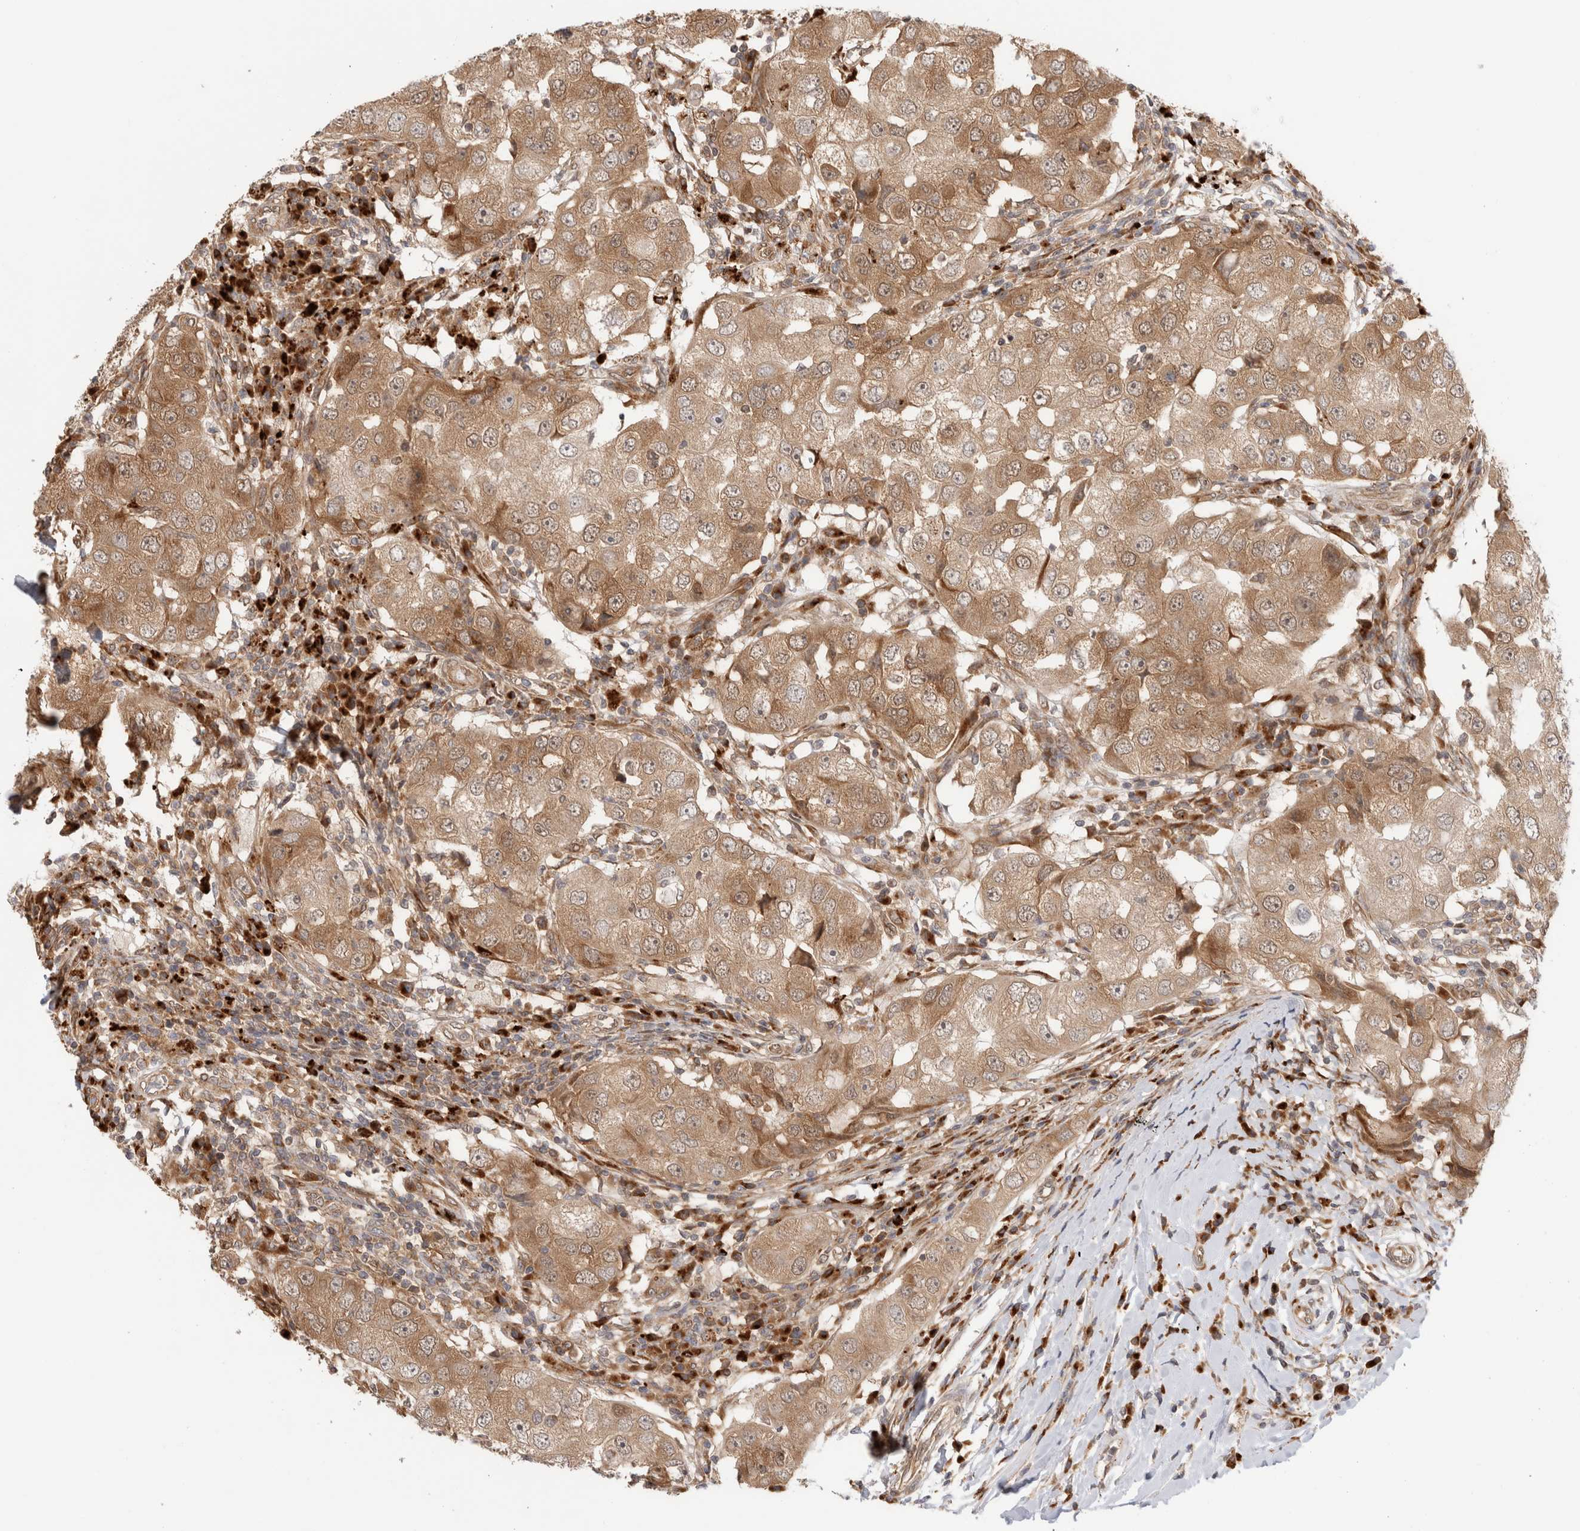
{"staining": {"intensity": "moderate", "quantity": ">75%", "location": "cytoplasmic/membranous"}, "tissue": "breast cancer", "cell_type": "Tumor cells", "image_type": "cancer", "snomed": [{"axis": "morphology", "description": "Duct carcinoma"}, {"axis": "topography", "description": "Breast"}], "caption": "A histopathology image of infiltrating ductal carcinoma (breast) stained for a protein shows moderate cytoplasmic/membranous brown staining in tumor cells.", "gene": "ACTL9", "patient": {"sex": "female", "age": 27}}